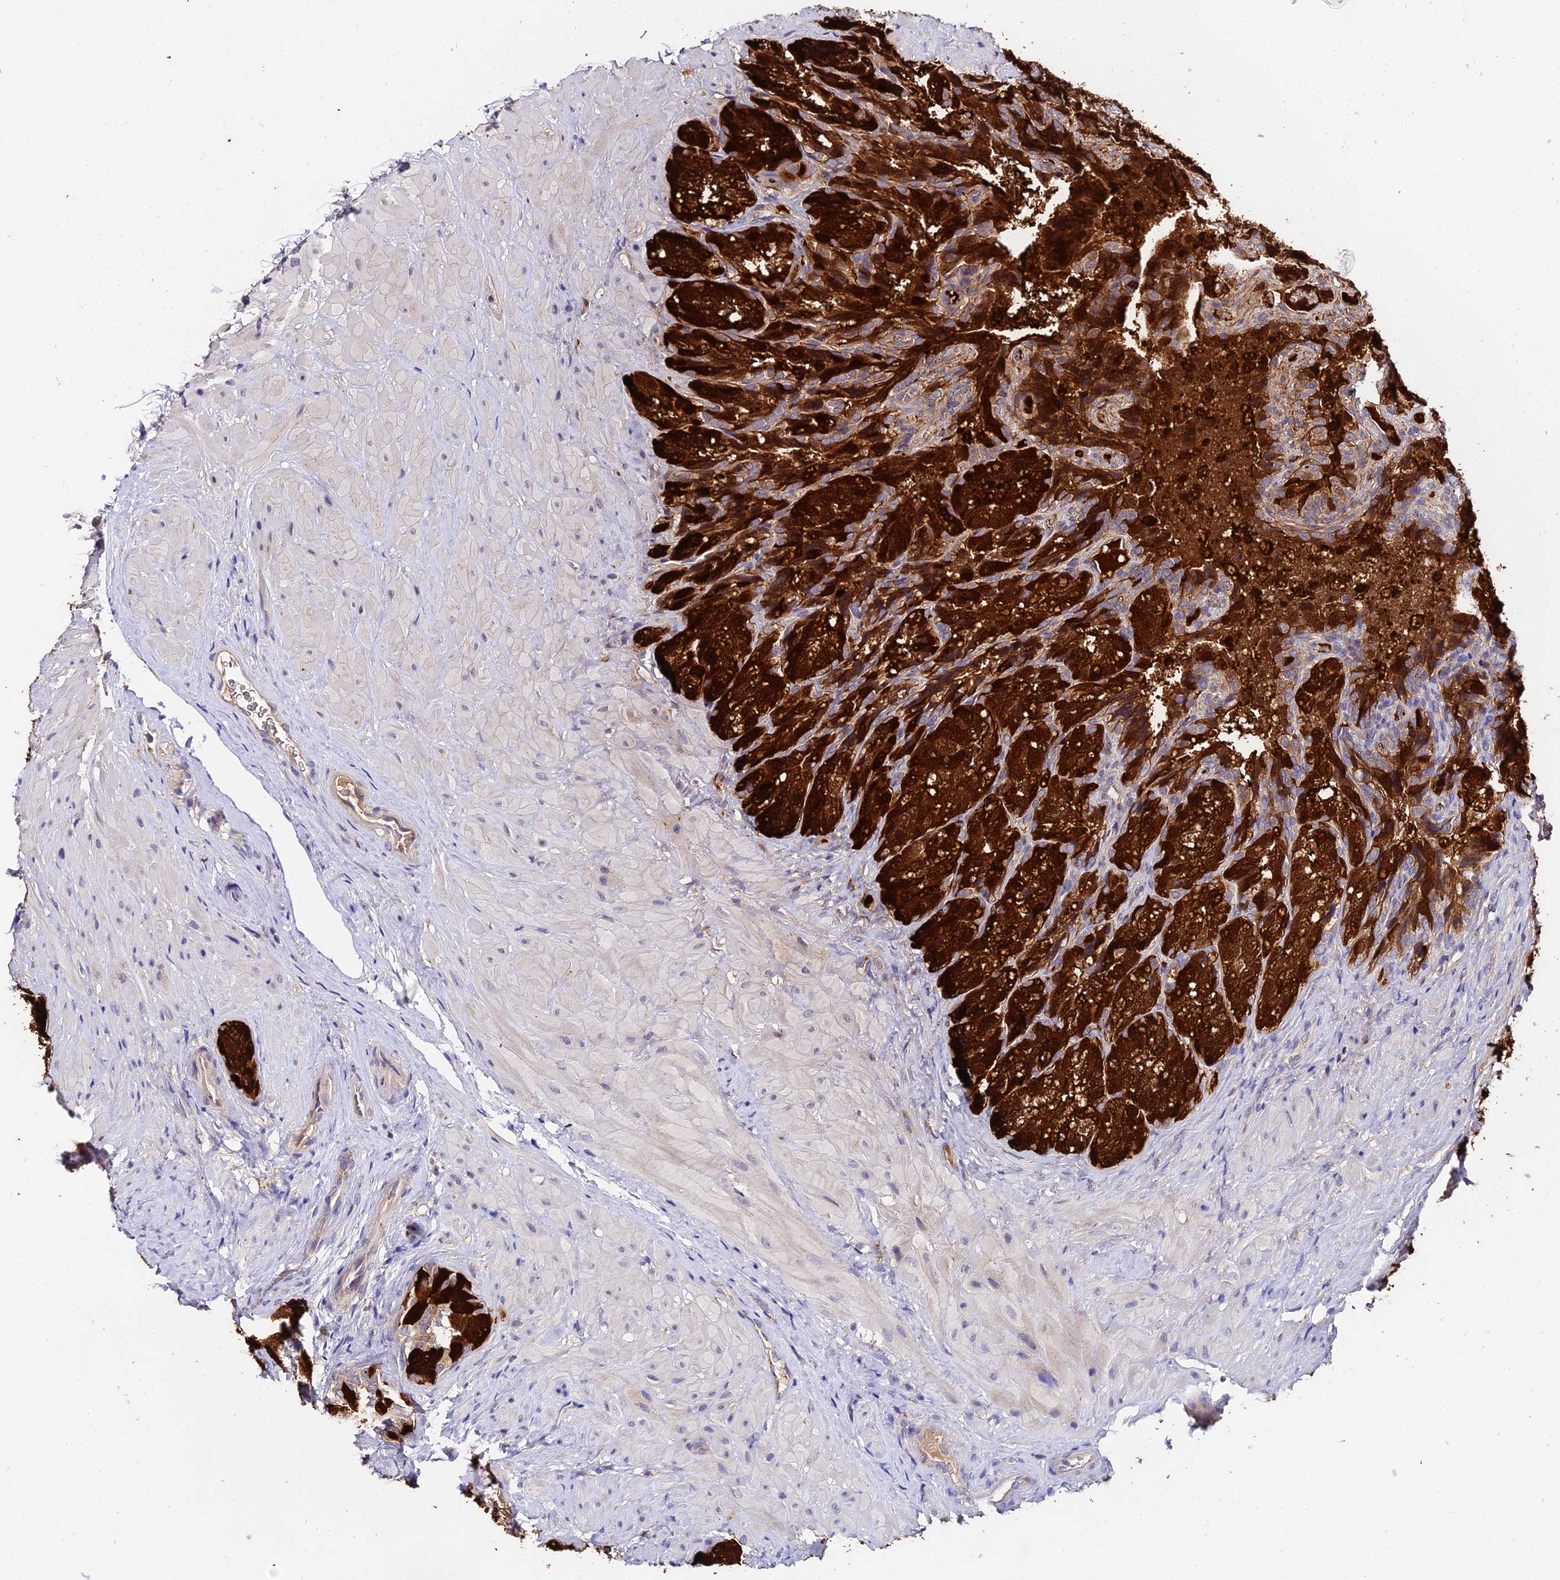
{"staining": {"intensity": "strong", "quantity": ">75%", "location": "cytoplasmic/membranous"}, "tissue": "seminal vesicle", "cell_type": "Glandular cells", "image_type": "normal", "snomed": [{"axis": "morphology", "description": "Normal tissue, NOS"}, {"axis": "topography", "description": "Seminal veicle"}], "caption": "A high-resolution image shows IHC staining of normal seminal vesicle, which demonstrates strong cytoplasmic/membranous expression in about >75% of glandular cells.", "gene": "ZBED8", "patient": {"sex": "male", "age": 58}}